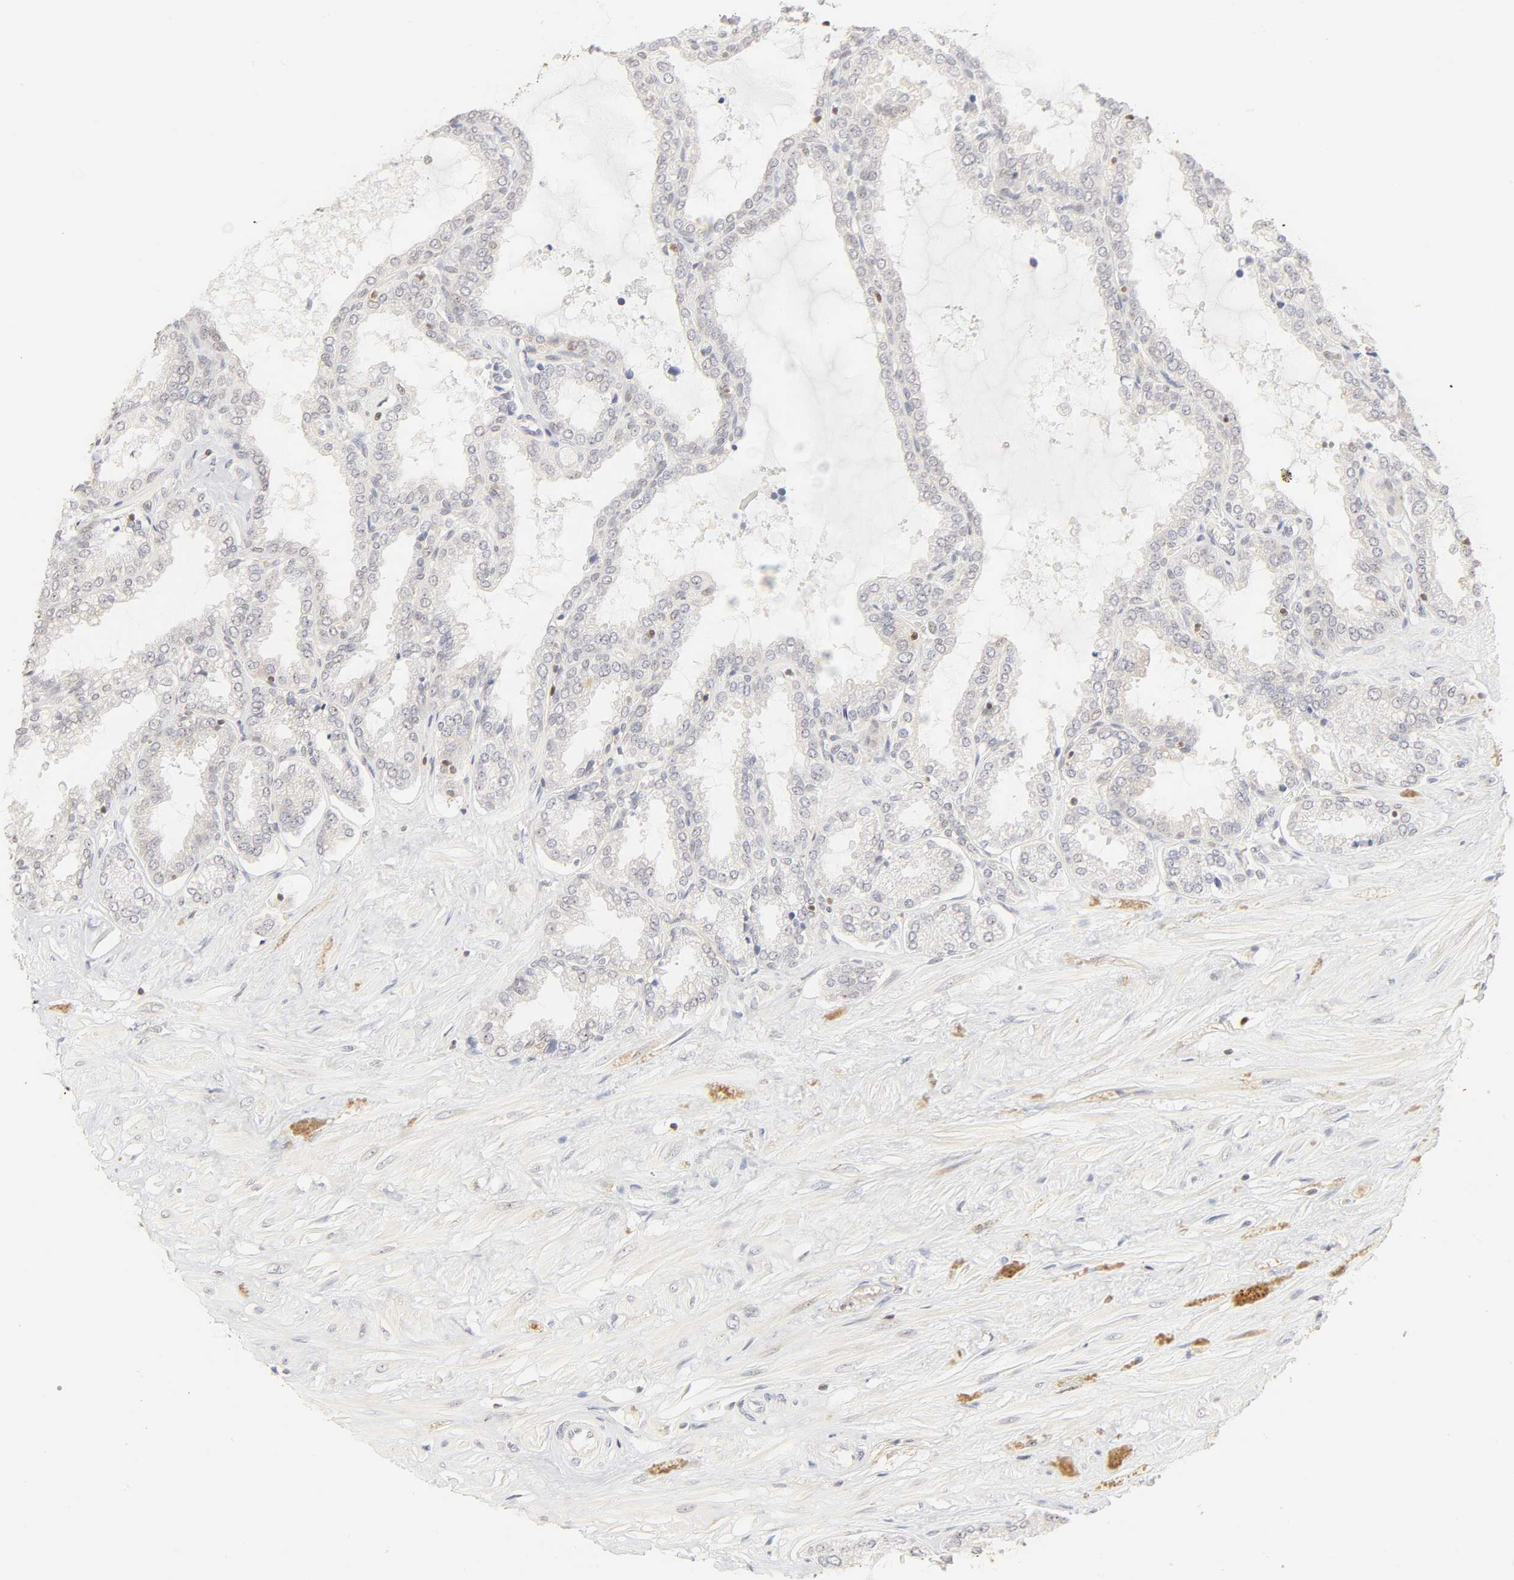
{"staining": {"intensity": "negative", "quantity": "none", "location": "none"}, "tissue": "seminal vesicle", "cell_type": "Glandular cells", "image_type": "normal", "snomed": [{"axis": "morphology", "description": "Normal tissue, NOS"}, {"axis": "topography", "description": "Seminal veicle"}], "caption": "IHC image of unremarkable seminal vesicle: seminal vesicle stained with DAB reveals no significant protein staining in glandular cells. (Stains: DAB (3,3'-diaminobenzidine) immunohistochemistry with hematoxylin counter stain, Microscopy: brightfield microscopy at high magnification).", "gene": "KIF2A", "patient": {"sex": "male", "age": 46}}